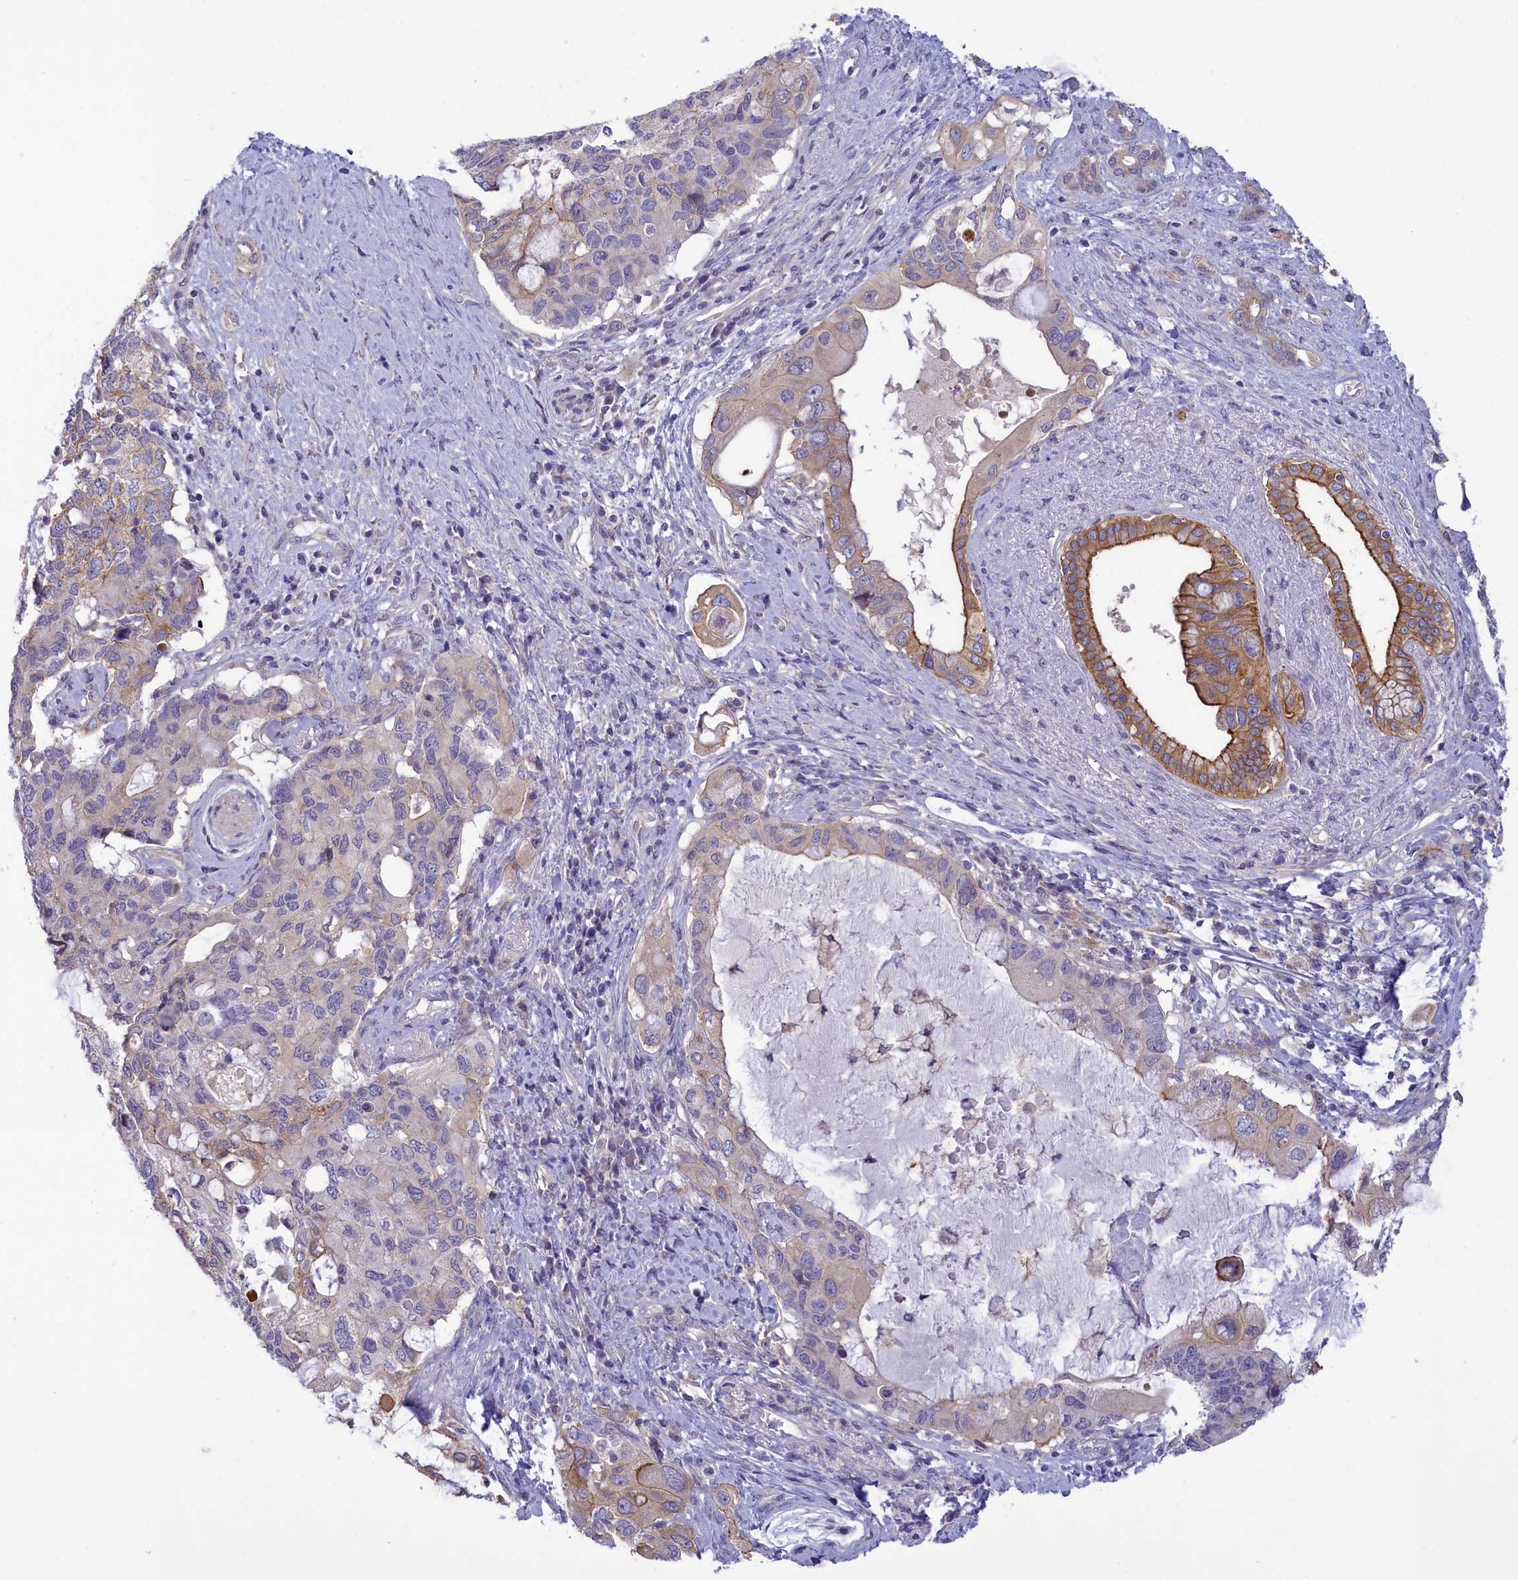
{"staining": {"intensity": "moderate", "quantity": "<25%", "location": "cytoplasmic/membranous"}, "tissue": "pancreatic cancer", "cell_type": "Tumor cells", "image_type": "cancer", "snomed": [{"axis": "morphology", "description": "Adenocarcinoma, NOS"}, {"axis": "topography", "description": "Pancreas"}], "caption": "Pancreatic cancer (adenocarcinoma) stained with a protein marker exhibits moderate staining in tumor cells.", "gene": "CORO2A", "patient": {"sex": "female", "age": 56}}